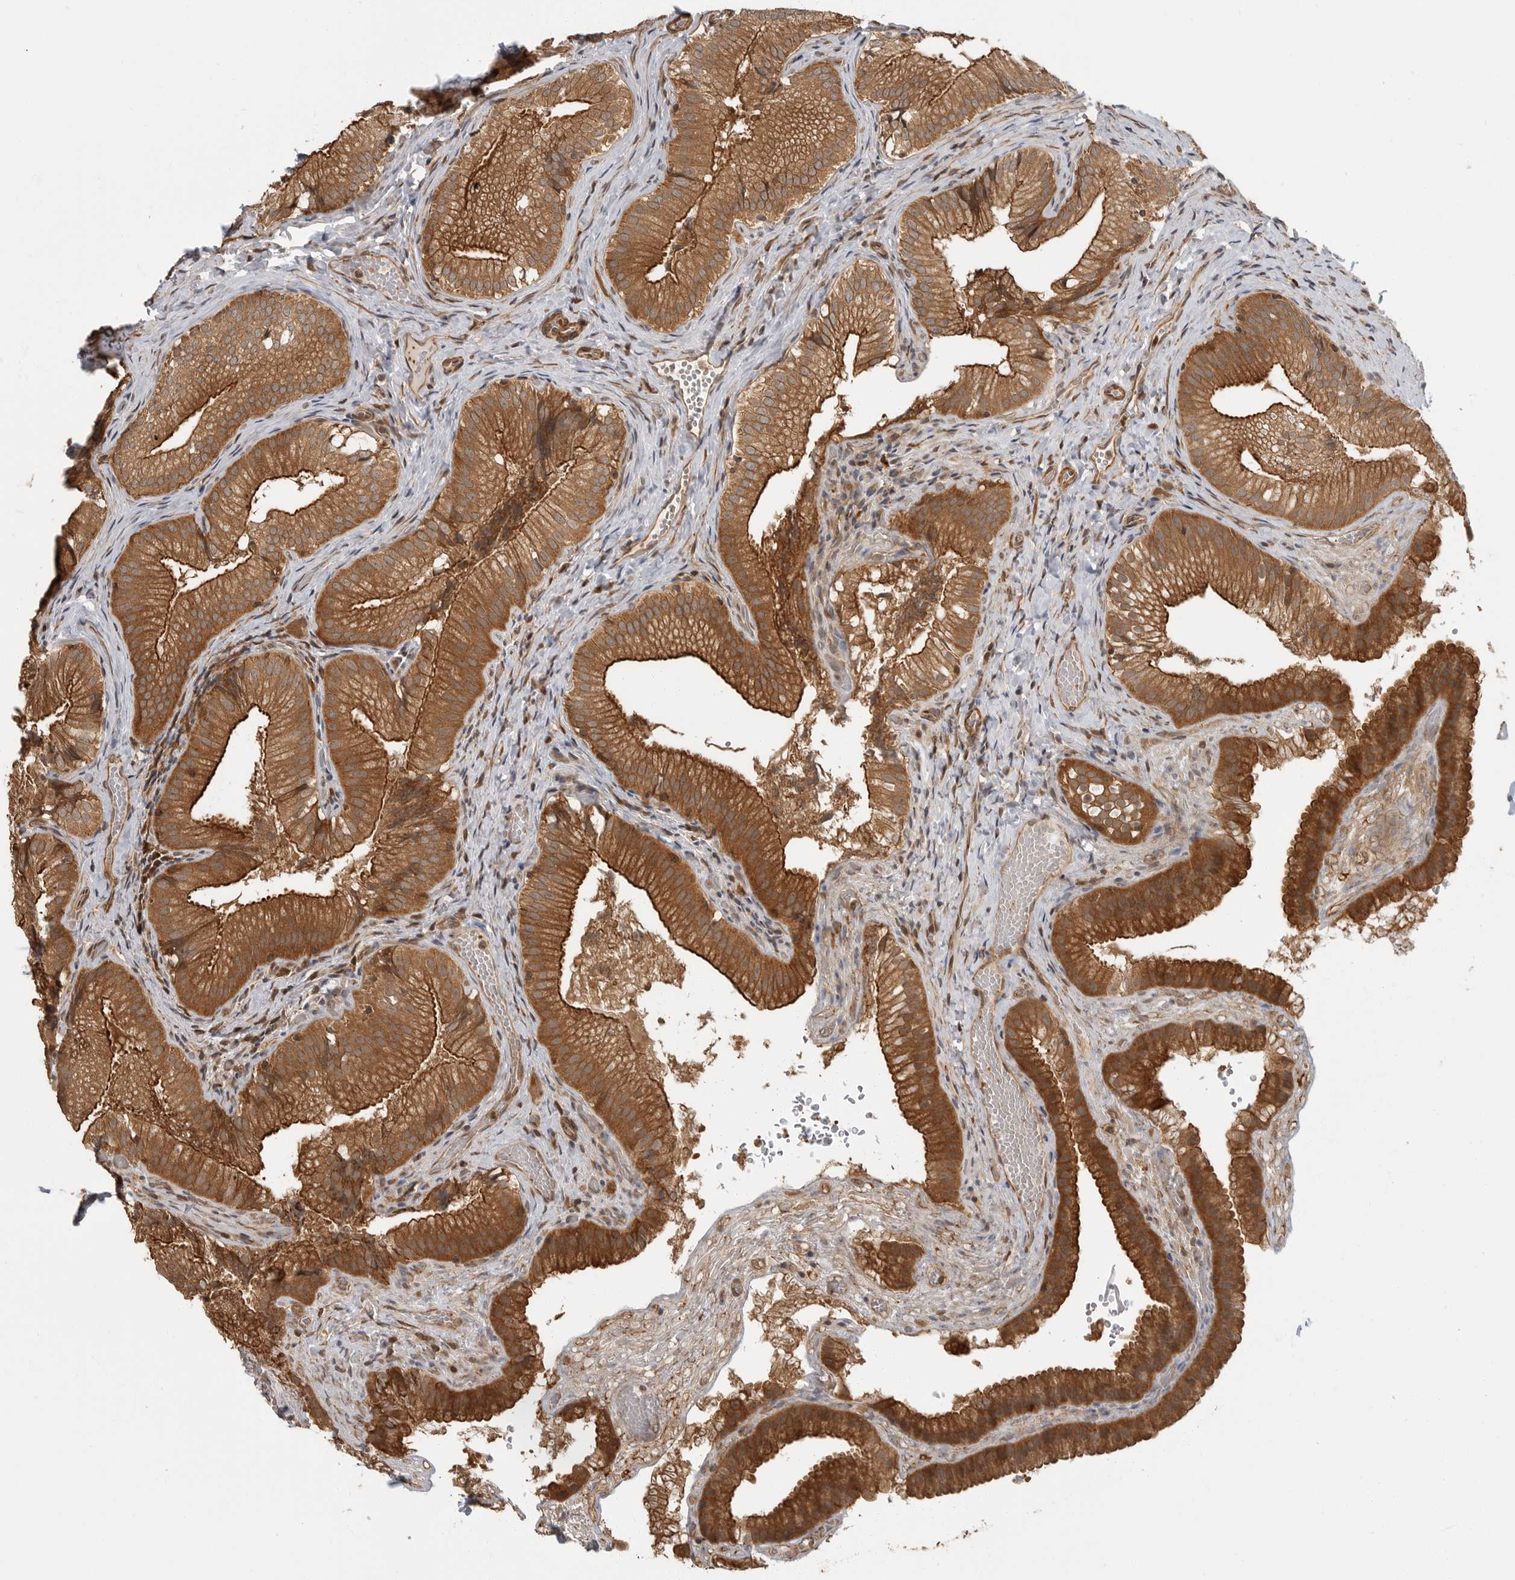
{"staining": {"intensity": "moderate", "quantity": ">75%", "location": "cytoplasmic/membranous"}, "tissue": "gallbladder", "cell_type": "Glandular cells", "image_type": "normal", "snomed": [{"axis": "morphology", "description": "Normal tissue, NOS"}, {"axis": "topography", "description": "Gallbladder"}], "caption": "Immunohistochemistry (IHC) micrograph of normal human gallbladder stained for a protein (brown), which exhibits medium levels of moderate cytoplasmic/membranous expression in approximately >75% of glandular cells.", "gene": "ERN1", "patient": {"sex": "female", "age": 30}}